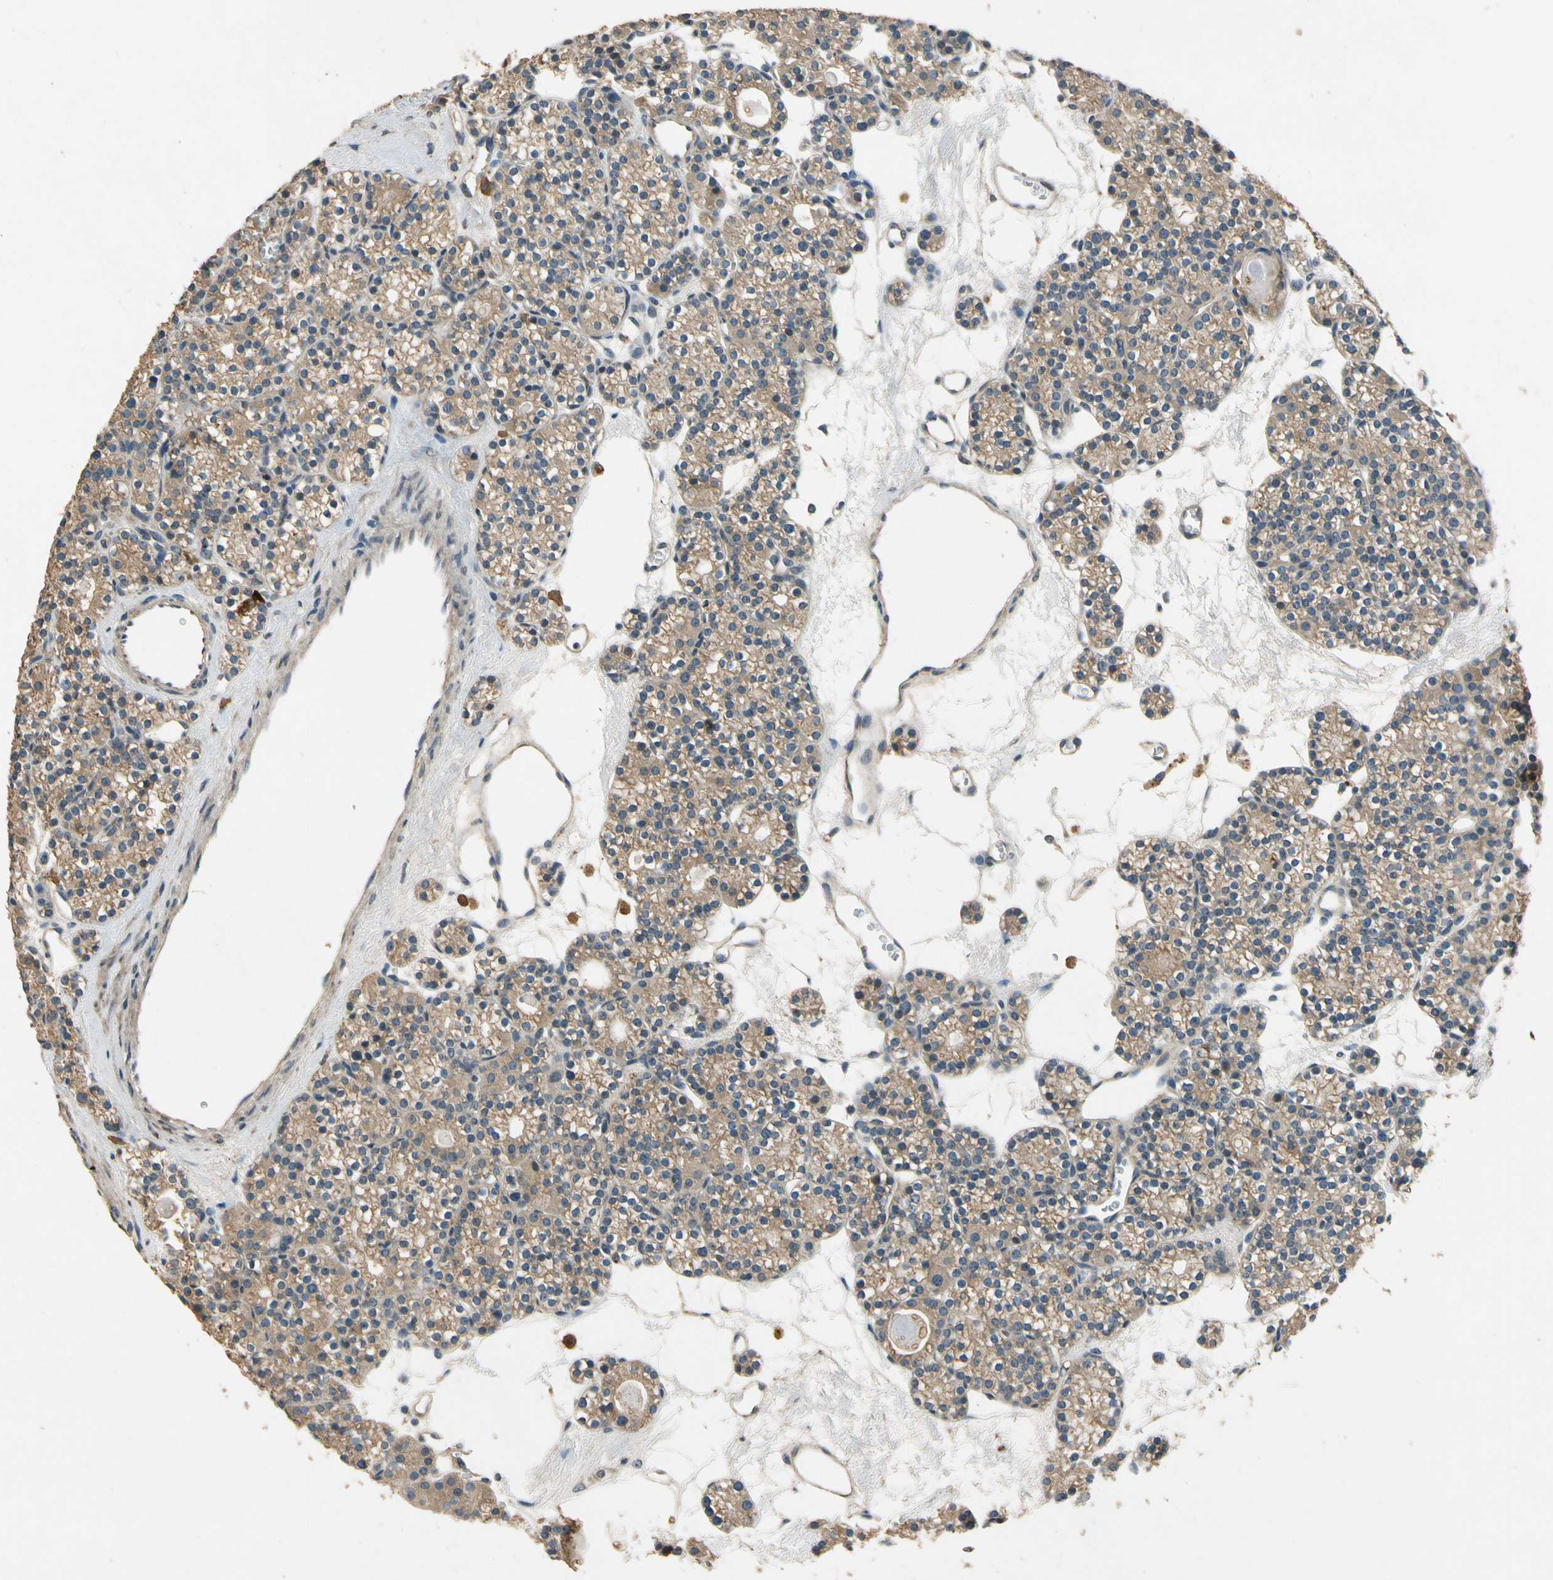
{"staining": {"intensity": "moderate", "quantity": ">75%", "location": "cytoplasmic/membranous"}, "tissue": "parathyroid gland", "cell_type": "Glandular cells", "image_type": "normal", "snomed": [{"axis": "morphology", "description": "Normal tissue, NOS"}, {"axis": "topography", "description": "Parathyroid gland"}], "caption": "Immunohistochemistry (DAB) staining of unremarkable parathyroid gland exhibits moderate cytoplasmic/membranous protein expression in approximately >75% of glandular cells. (DAB (3,3'-diaminobenzidine) = brown stain, brightfield microscopy at high magnification).", "gene": "ALKBH3", "patient": {"sex": "female", "age": 64}}